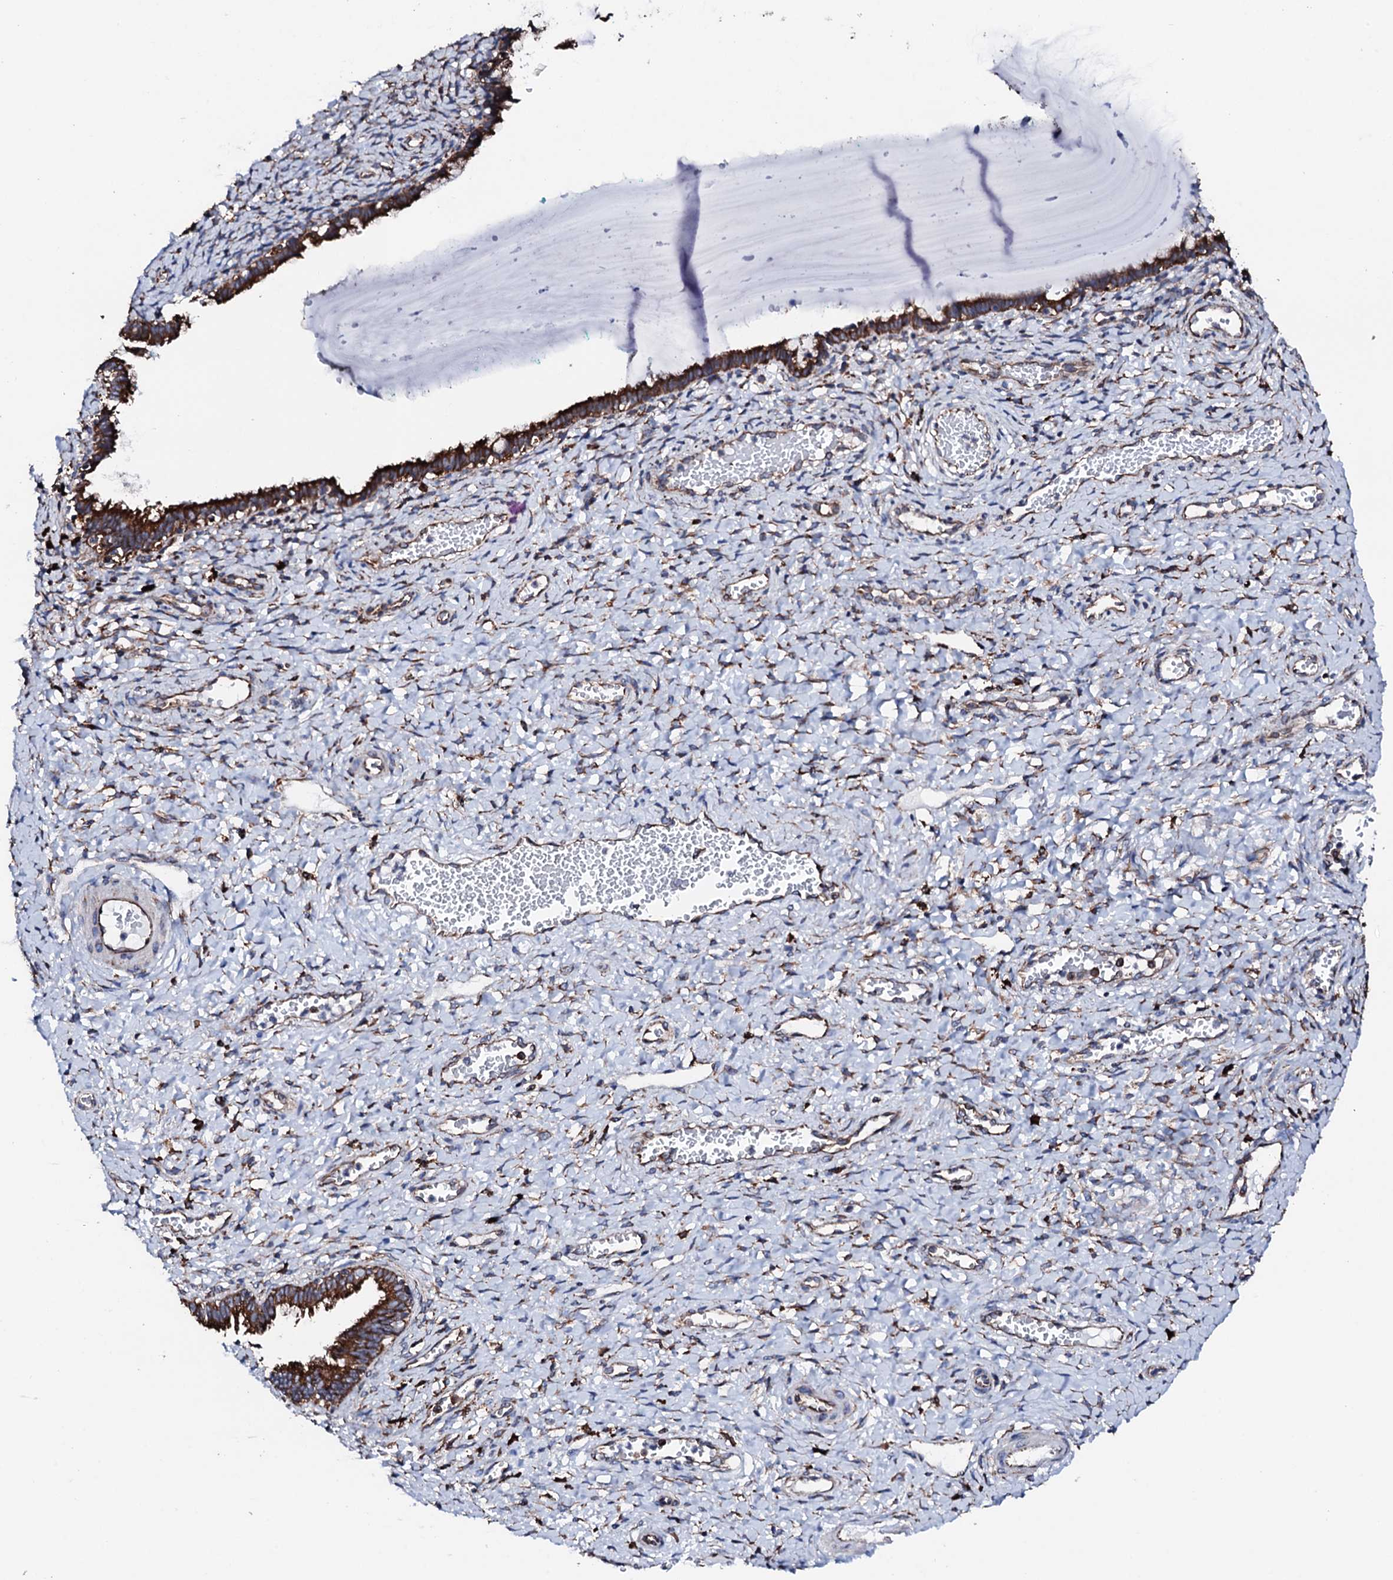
{"staining": {"intensity": "strong", "quantity": "25%-75%", "location": "cytoplasmic/membranous"}, "tissue": "cervix", "cell_type": "Glandular cells", "image_type": "normal", "snomed": [{"axis": "morphology", "description": "Normal tissue, NOS"}, {"axis": "morphology", "description": "Adenocarcinoma, NOS"}, {"axis": "topography", "description": "Cervix"}], "caption": "Immunohistochemical staining of unremarkable human cervix shows strong cytoplasmic/membranous protein staining in approximately 25%-75% of glandular cells. (Brightfield microscopy of DAB IHC at high magnification).", "gene": "AMDHD1", "patient": {"sex": "female", "age": 29}}